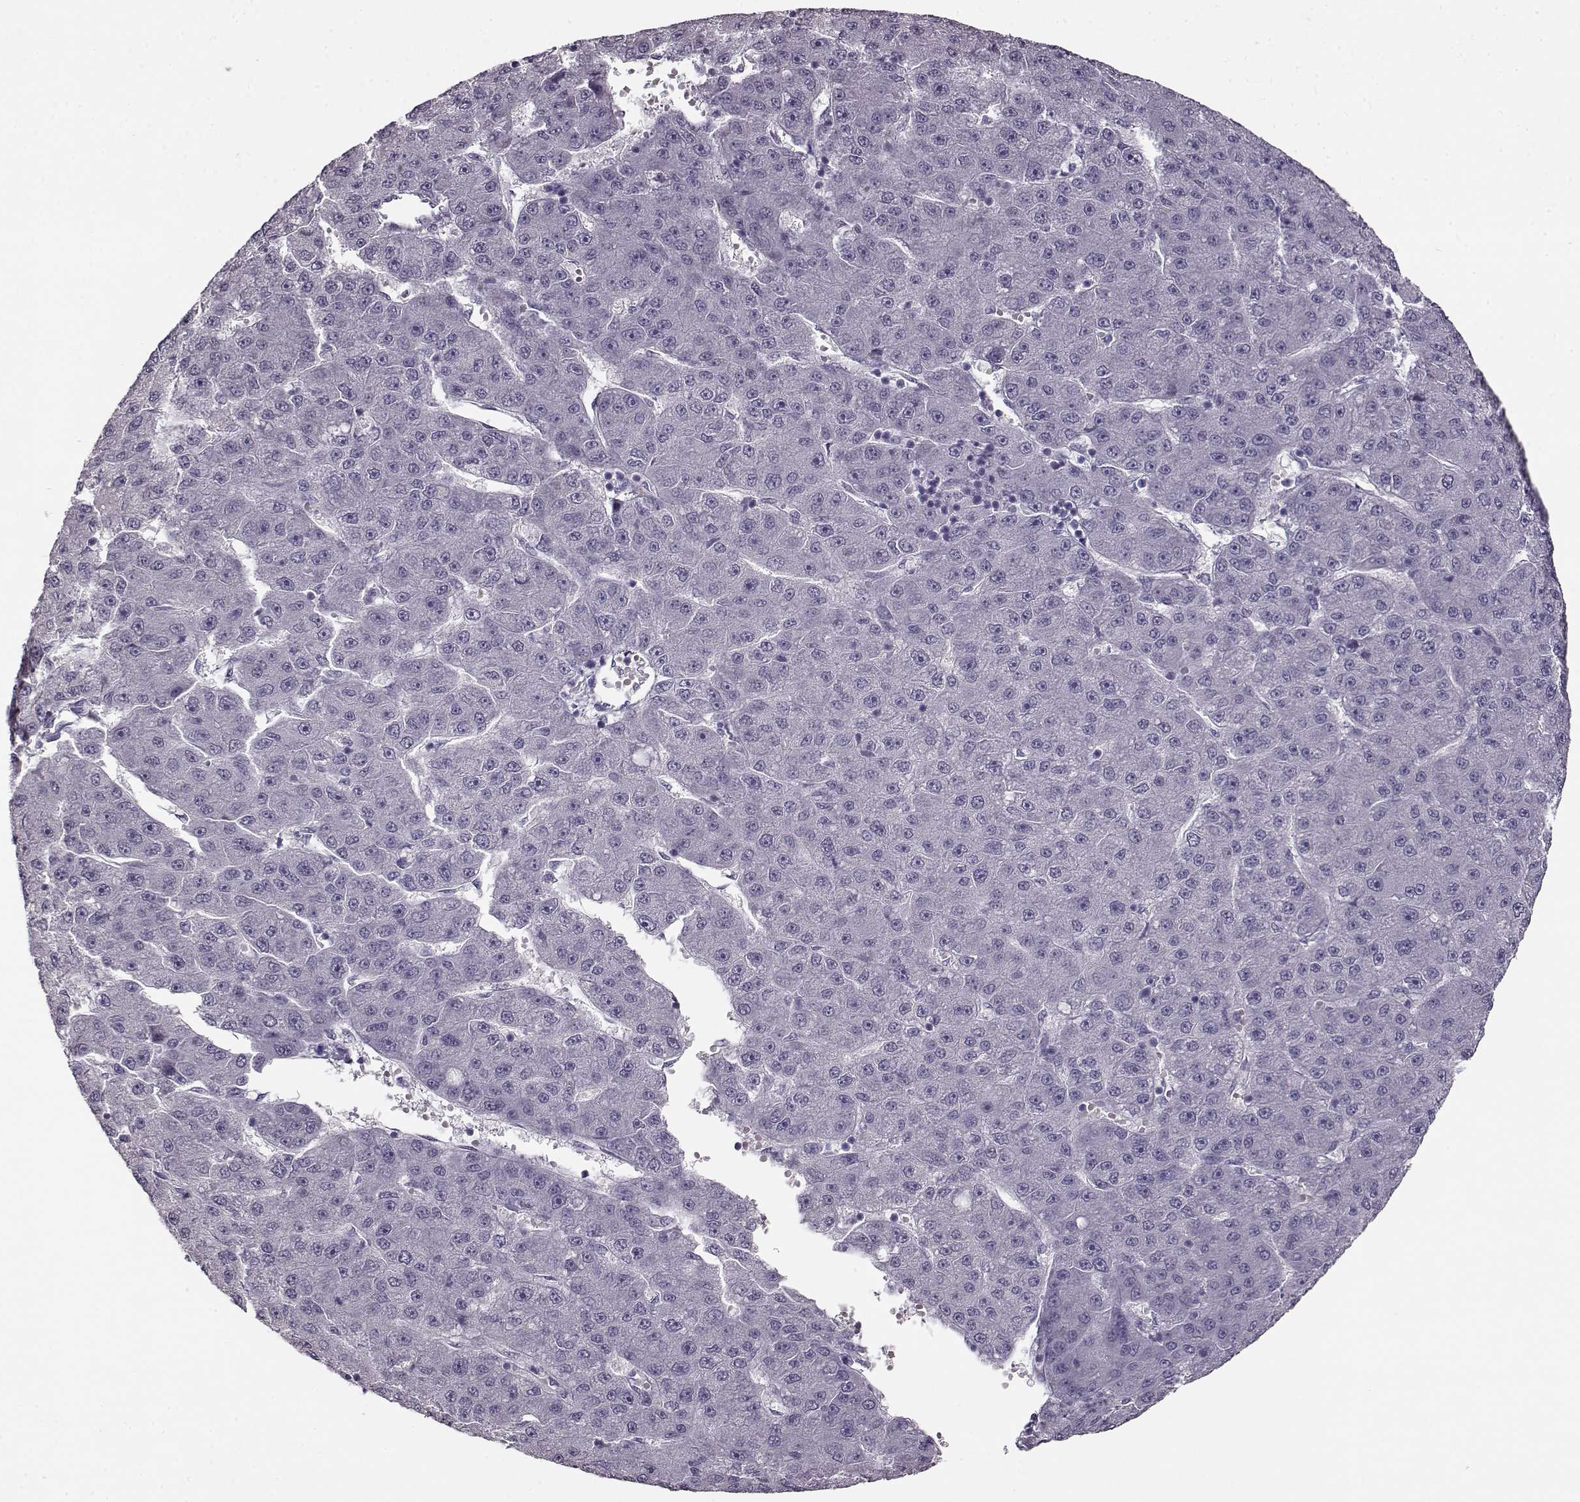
{"staining": {"intensity": "negative", "quantity": "none", "location": "none"}, "tissue": "liver cancer", "cell_type": "Tumor cells", "image_type": "cancer", "snomed": [{"axis": "morphology", "description": "Carcinoma, Hepatocellular, NOS"}, {"axis": "topography", "description": "Liver"}], "caption": "Immunohistochemical staining of hepatocellular carcinoma (liver) shows no significant positivity in tumor cells.", "gene": "FSHB", "patient": {"sex": "male", "age": 67}}